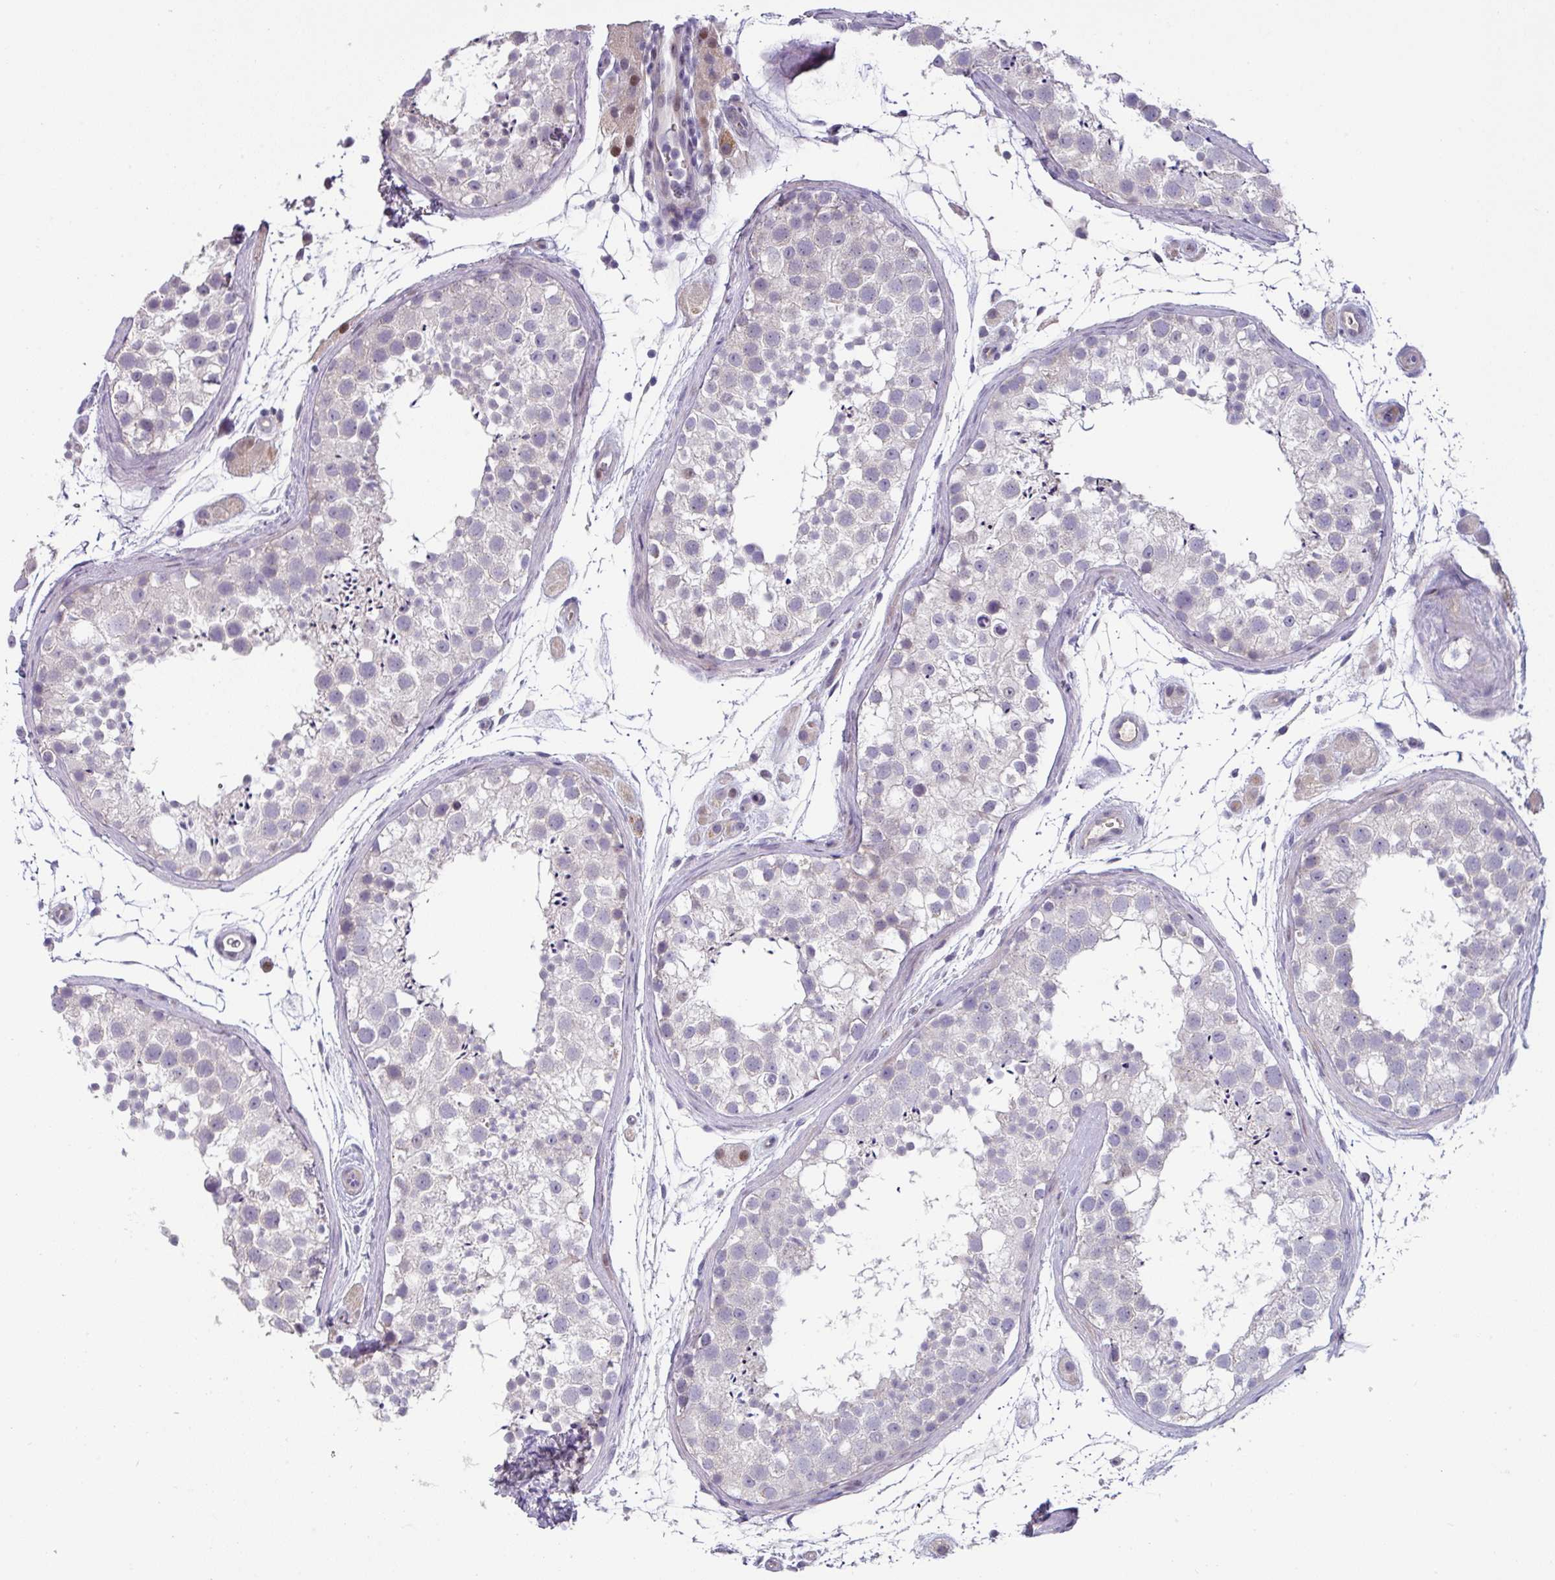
{"staining": {"intensity": "weak", "quantity": "<25%", "location": "cytoplasmic/membranous"}, "tissue": "testis", "cell_type": "Cells in seminiferous ducts", "image_type": "normal", "snomed": [{"axis": "morphology", "description": "Normal tissue, NOS"}, {"axis": "topography", "description": "Testis"}], "caption": "A micrograph of testis stained for a protein exhibits no brown staining in cells in seminiferous ducts. (DAB (3,3'-diaminobenzidine) immunohistochemistry, high magnification).", "gene": "KLHL3", "patient": {"sex": "male", "age": 41}}